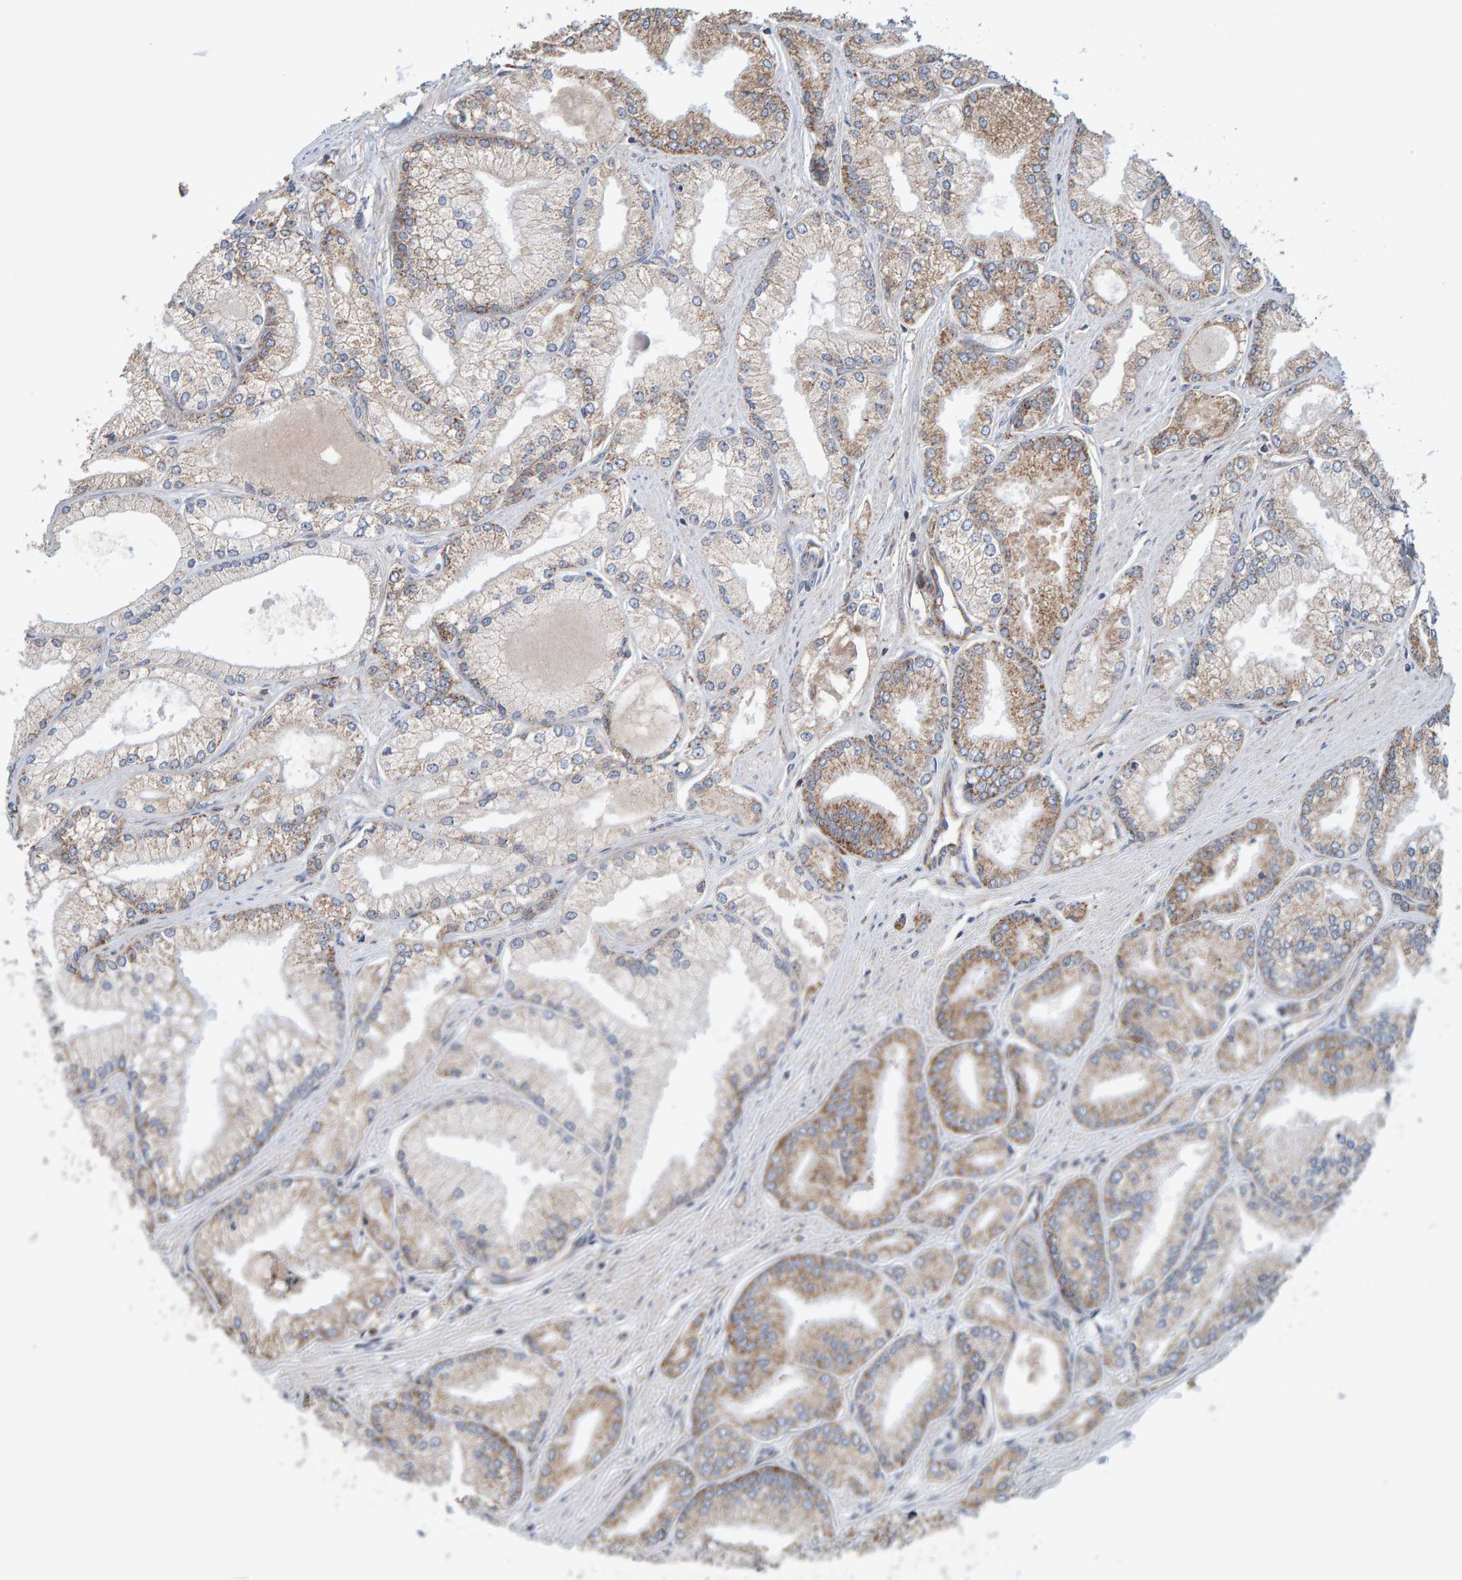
{"staining": {"intensity": "strong", "quantity": "25%-75%", "location": "cytoplasmic/membranous"}, "tissue": "prostate cancer", "cell_type": "Tumor cells", "image_type": "cancer", "snomed": [{"axis": "morphology", "description": "Adenocarcinoma, Low grade"}, {"axis": "topography", "description": "Prostate"}], "caption": "Low-grade adenocarcinoma (prostate) stained with a protein marker reveals strong staining in tumor cells.", "gene": "MRPL45", "patient": {"sex": "male", "age": 52}}